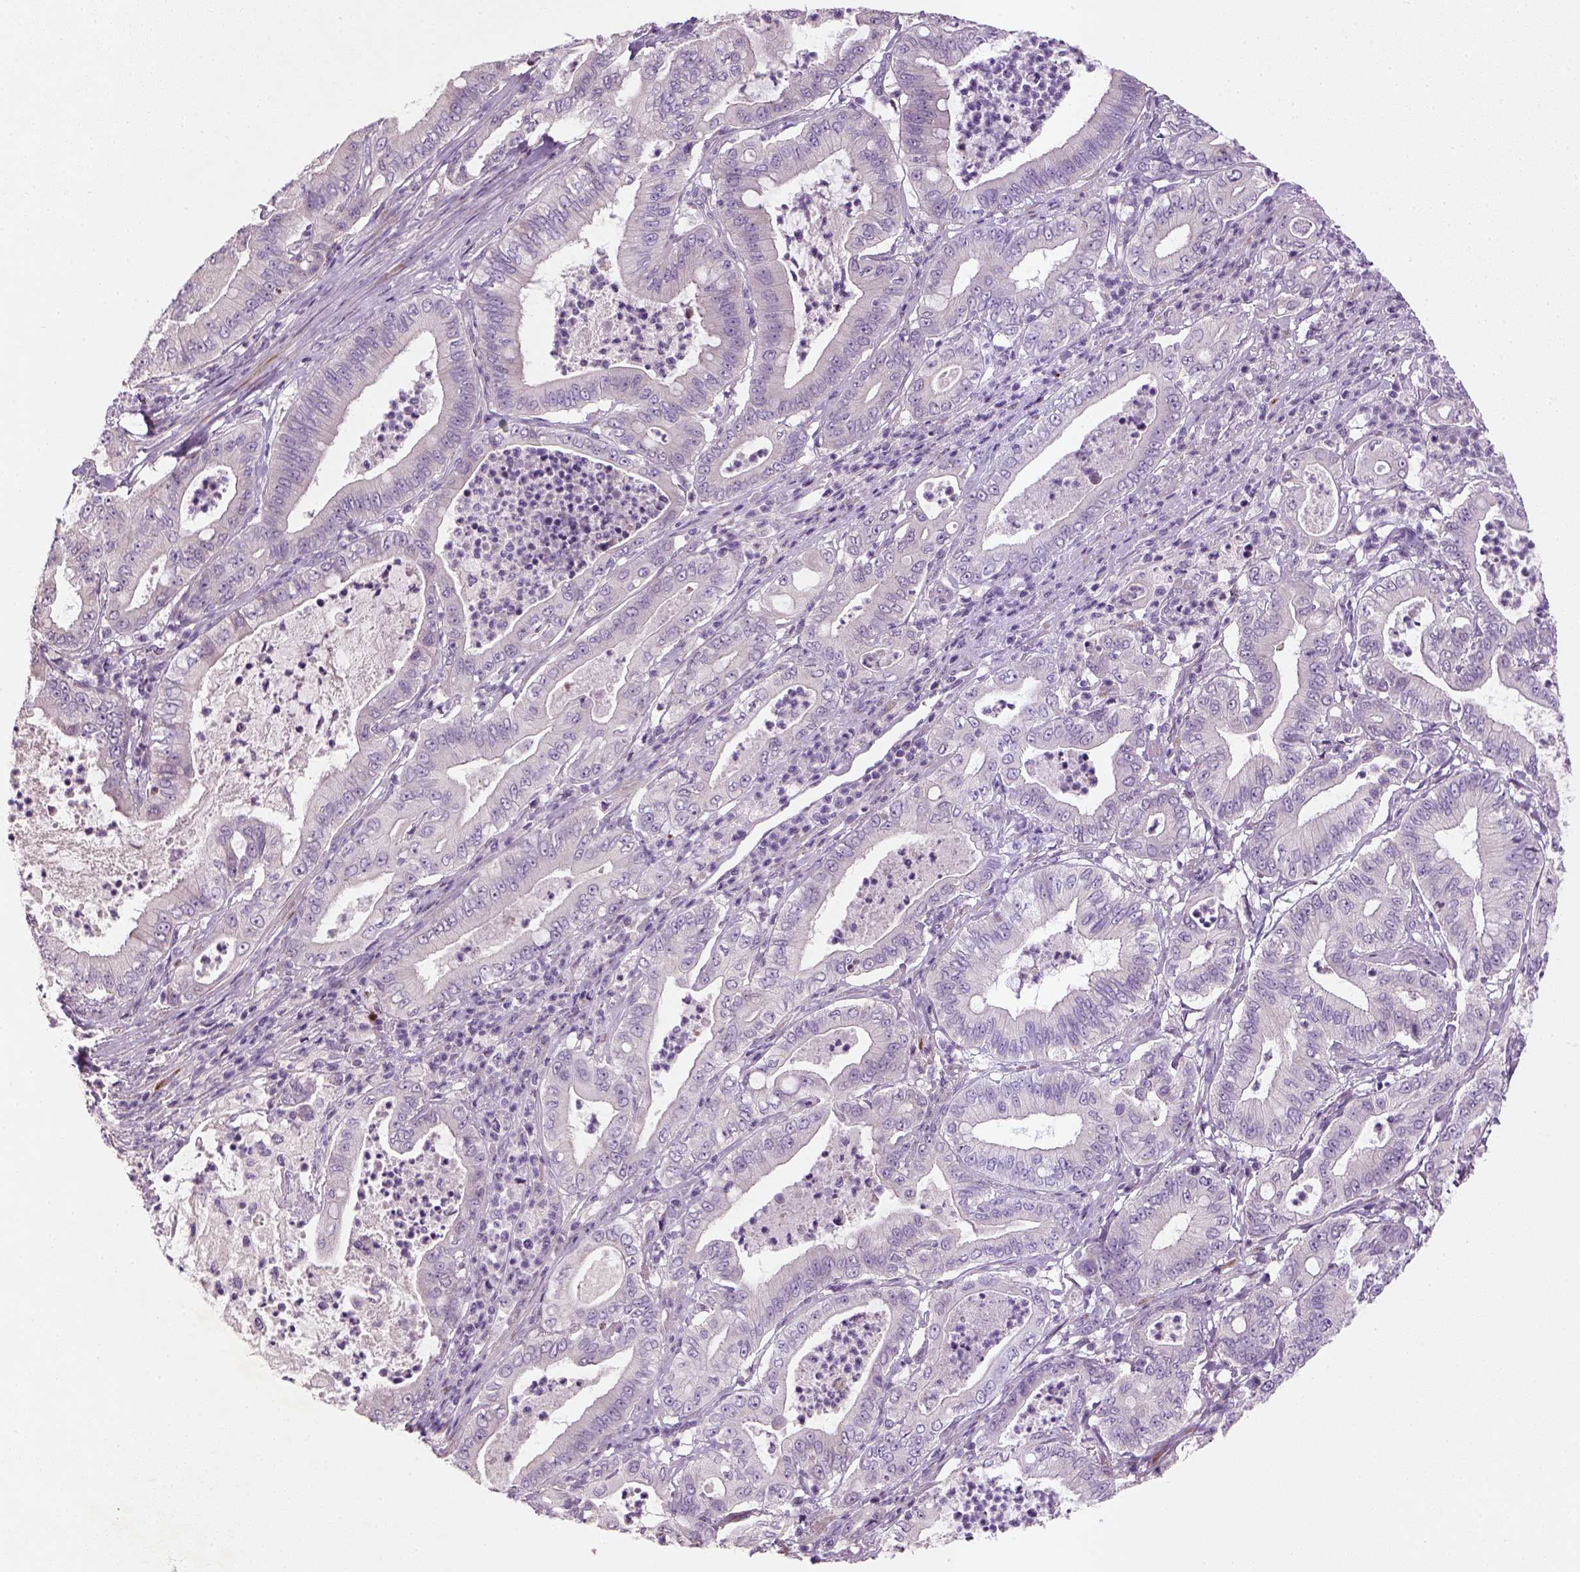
{"staining": {"intensity": "negative", "quantity": "none", "location": "none"}, "tissue": "pancreatic cancer", "cell_type": "Tumor cells", "image_type": "cancer", "snomed": [{"axis": "morphology", "description": "Adenocarcinoma, NOS"}, {"axis": "topography", "description": "Pancreas"}], "caption": "Immunohistochemical staining of pancreatic adenocarcinoma displays no significant staining in tumor cells. (DAB IHC, high magnification).", "gene": "NUDT6", "patient": {"sex": "male", "age": 71}}